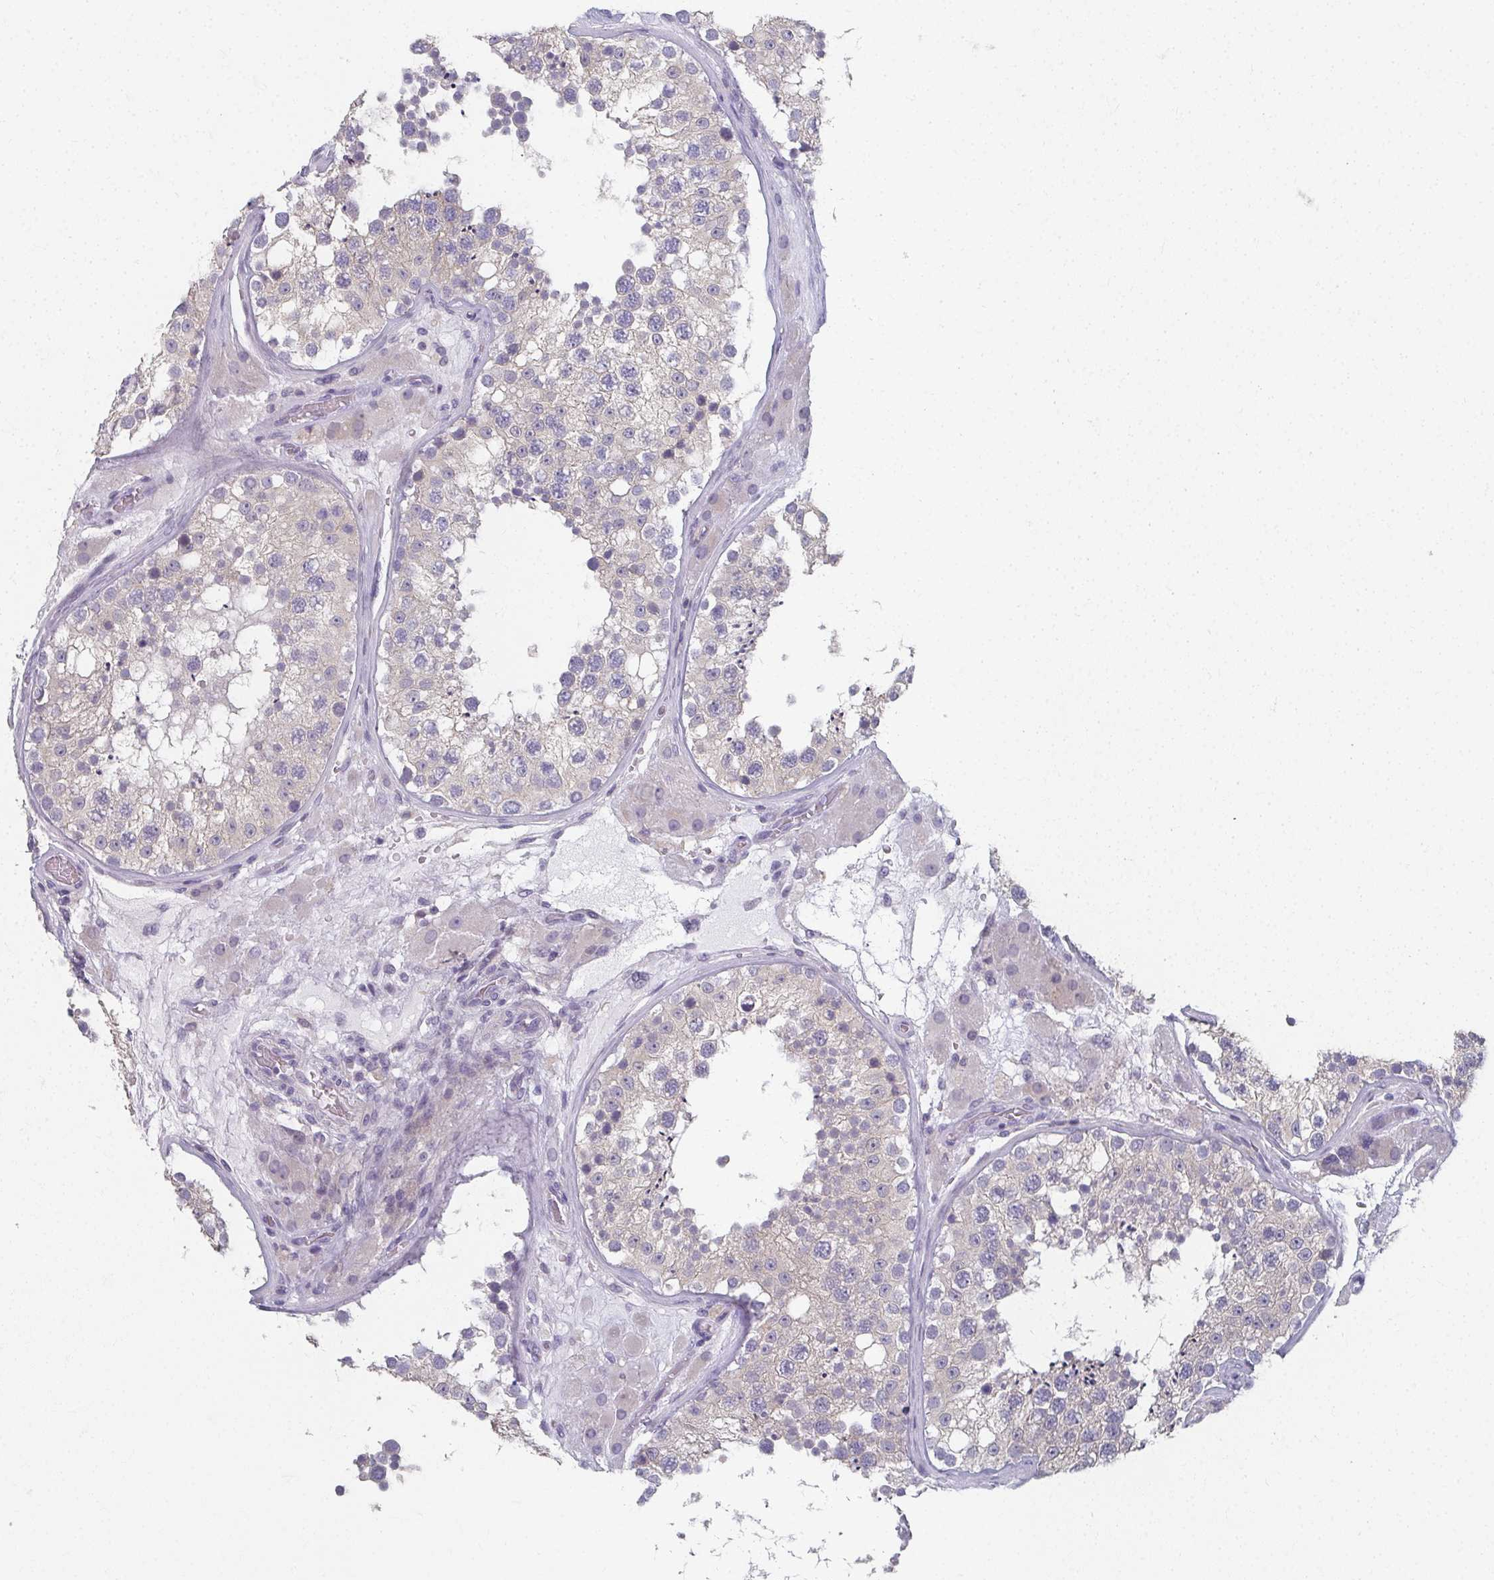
{"staining": {"intensity": "negative", "quantity": "none", "location": "none"}, "tissue": "testis", "cell_type": "Cells in seminiferous ducts", "image_type": "normal", "snomed": [{"axis": "morphology", "description": "Normal tissue, NOS"}, {"axis": "topography", "description": "Testis"}], "caption": "The micrograph displays no staining of cells in seminiferous ducts in normal testis.", "gene": "CAMKV", "patient": {"sex": "male", "age": 26}}